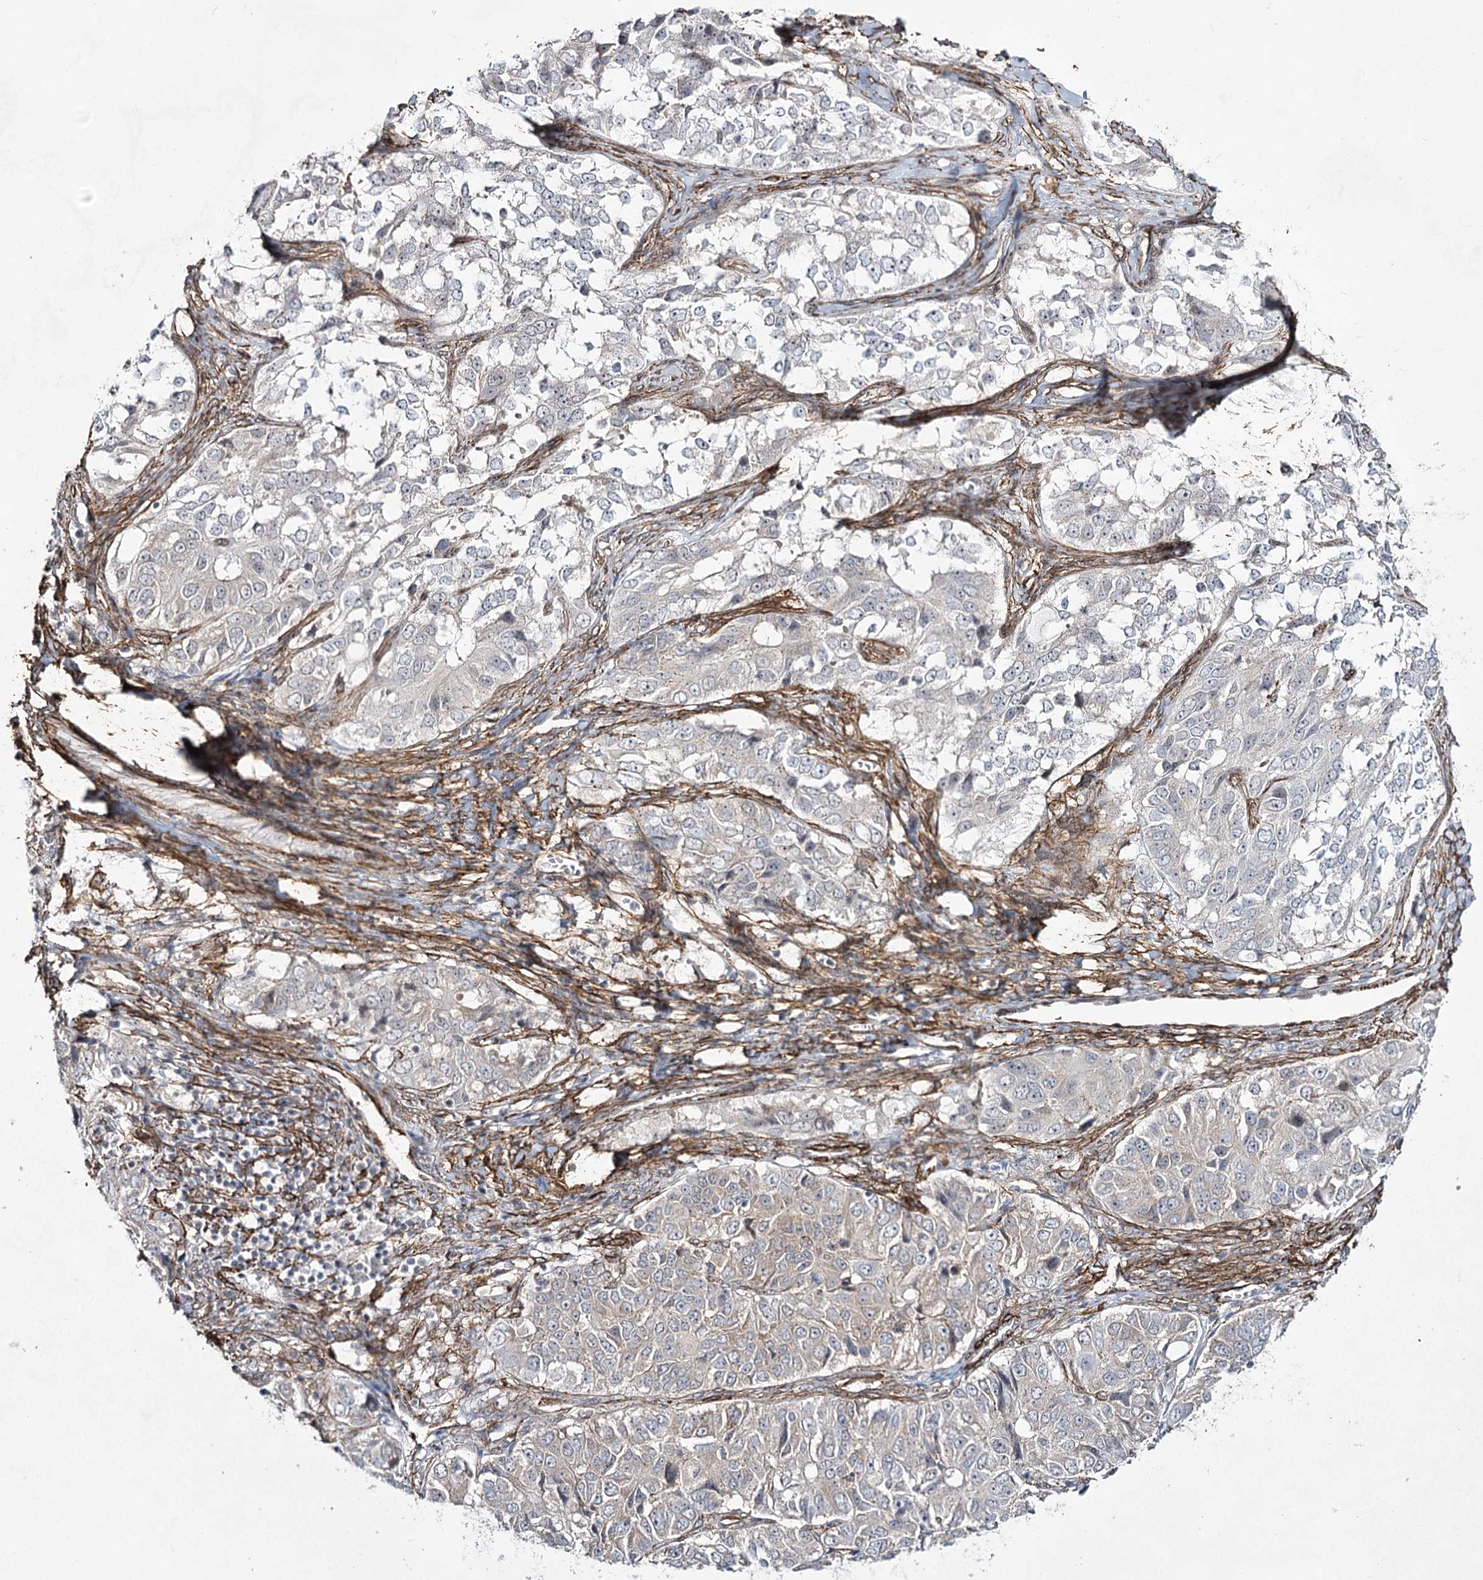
{"staining": {"intensity": "negative", "quantity": "none", "location": "none"}, "tissue": "ovarian cancer", "cell_type": "Tumor cells", "image_type": "cancer", "snomed": [{"axis": "morphology", "description": "Carcinoma, endometroid"}, {"axis": "topography", "description": "Ovary"}], "caption": "High magnification brightfield microscopy of ovarian cancer stained with DAB (3,3'-diaminobenzidine) (brown) and counterstained with hematoxylin (blue): tumor cells show no significant staining.", "gene": "CWF19L1", "patient": {"sex": "female", "age": 51}}